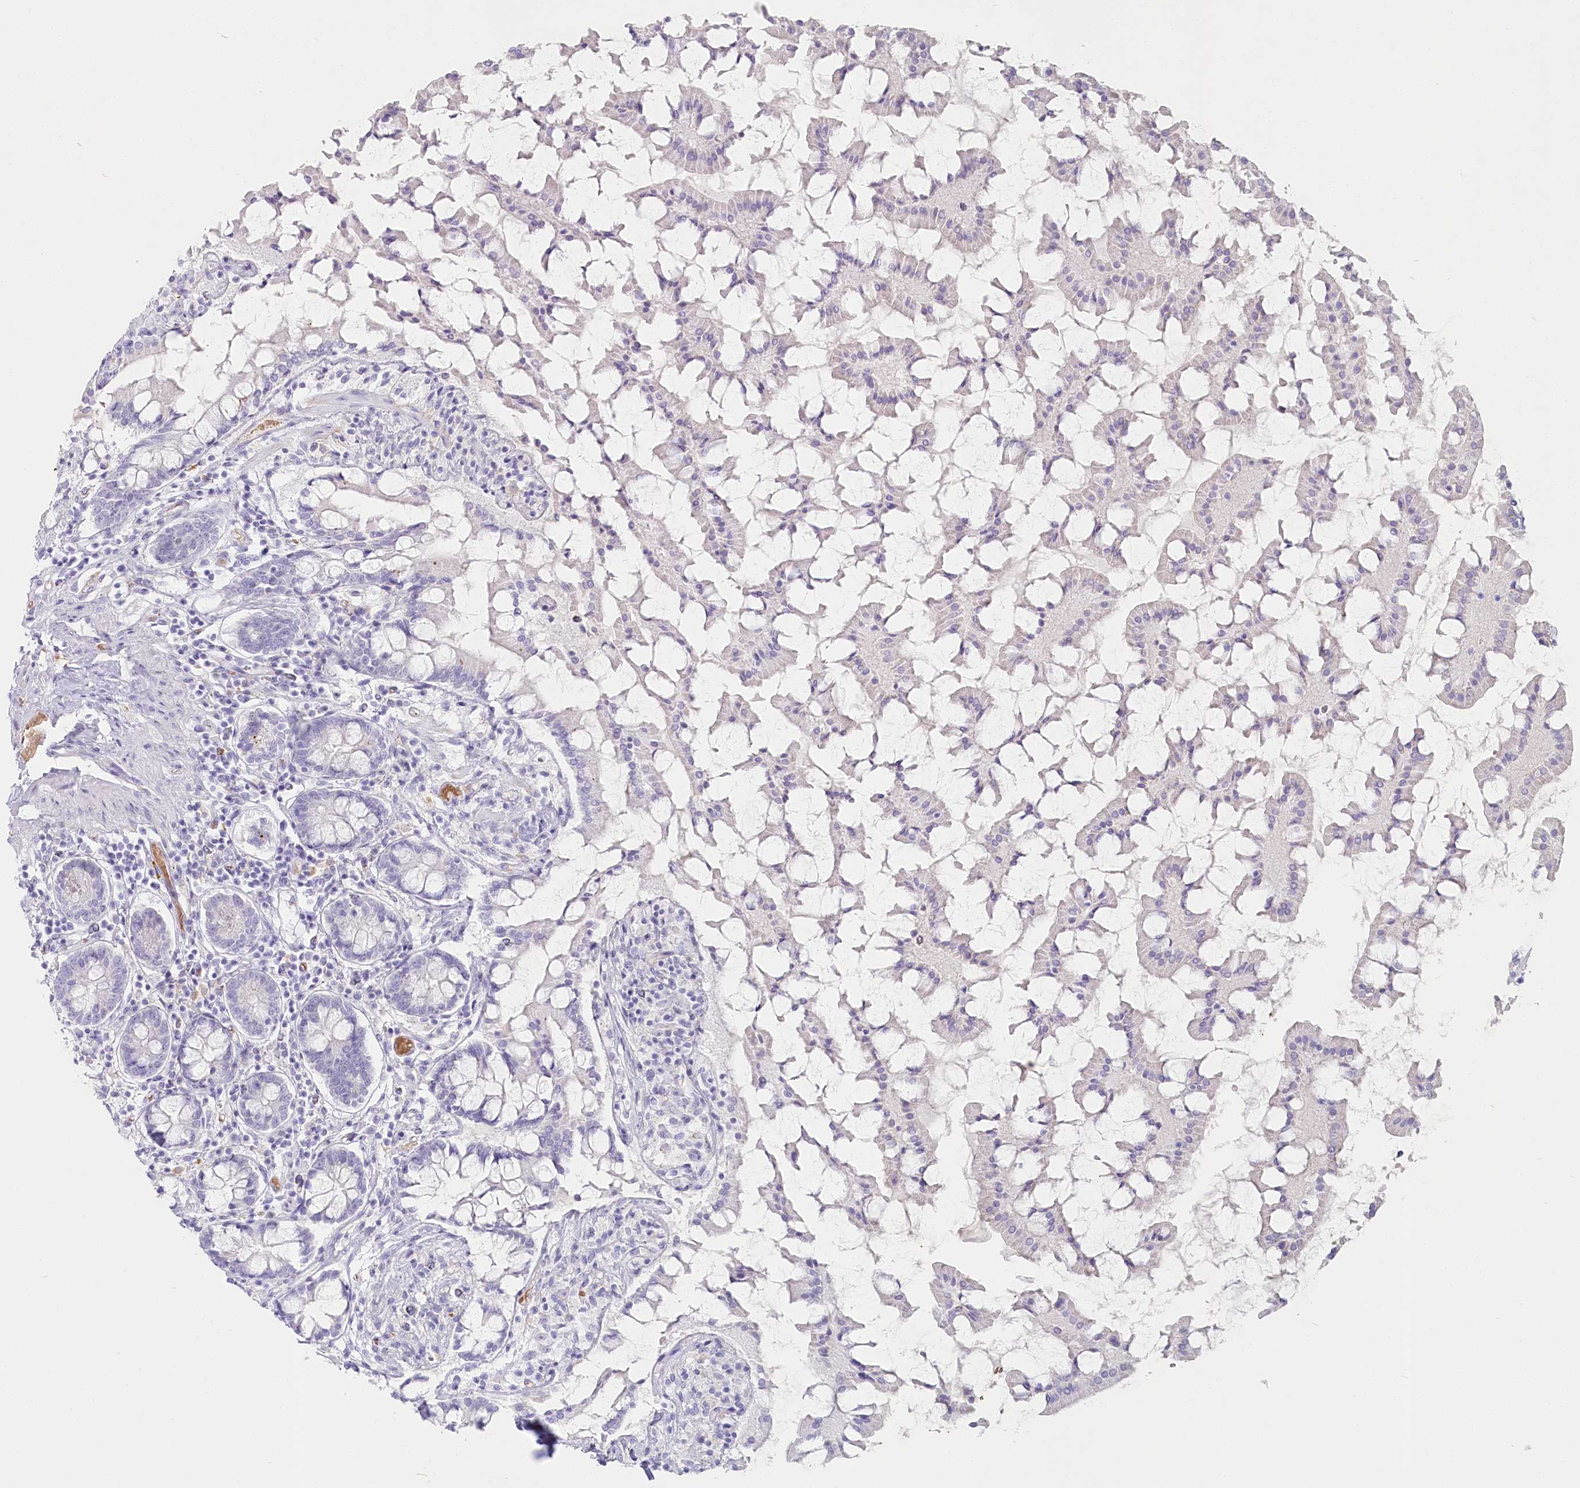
{"staining": {"intensity": "negative", "quantity": "none", "location": "none"}, "tissue": "small intestine", "cell_type": "Glandular cells", "image_type": "normal", "snomed": [{"axis": "morphology", "description": "Normal tissue, NOS"}, {"axis": "topography", "description": "Small intestine"}], "caption": "High magnification brightfield microscopy of unremarkable small intestine stained with DAB (brown) and counterstained with hematoxylin (blue): glandular cells show no significant staining. The staining was performed using DAB to visualize the protein expression in brown, while the nuclei were stained in blue with hematoxylin (Magnification: 20x).", "gene": "IFIT5", "patient": {"sex": "male", "age": 41}}